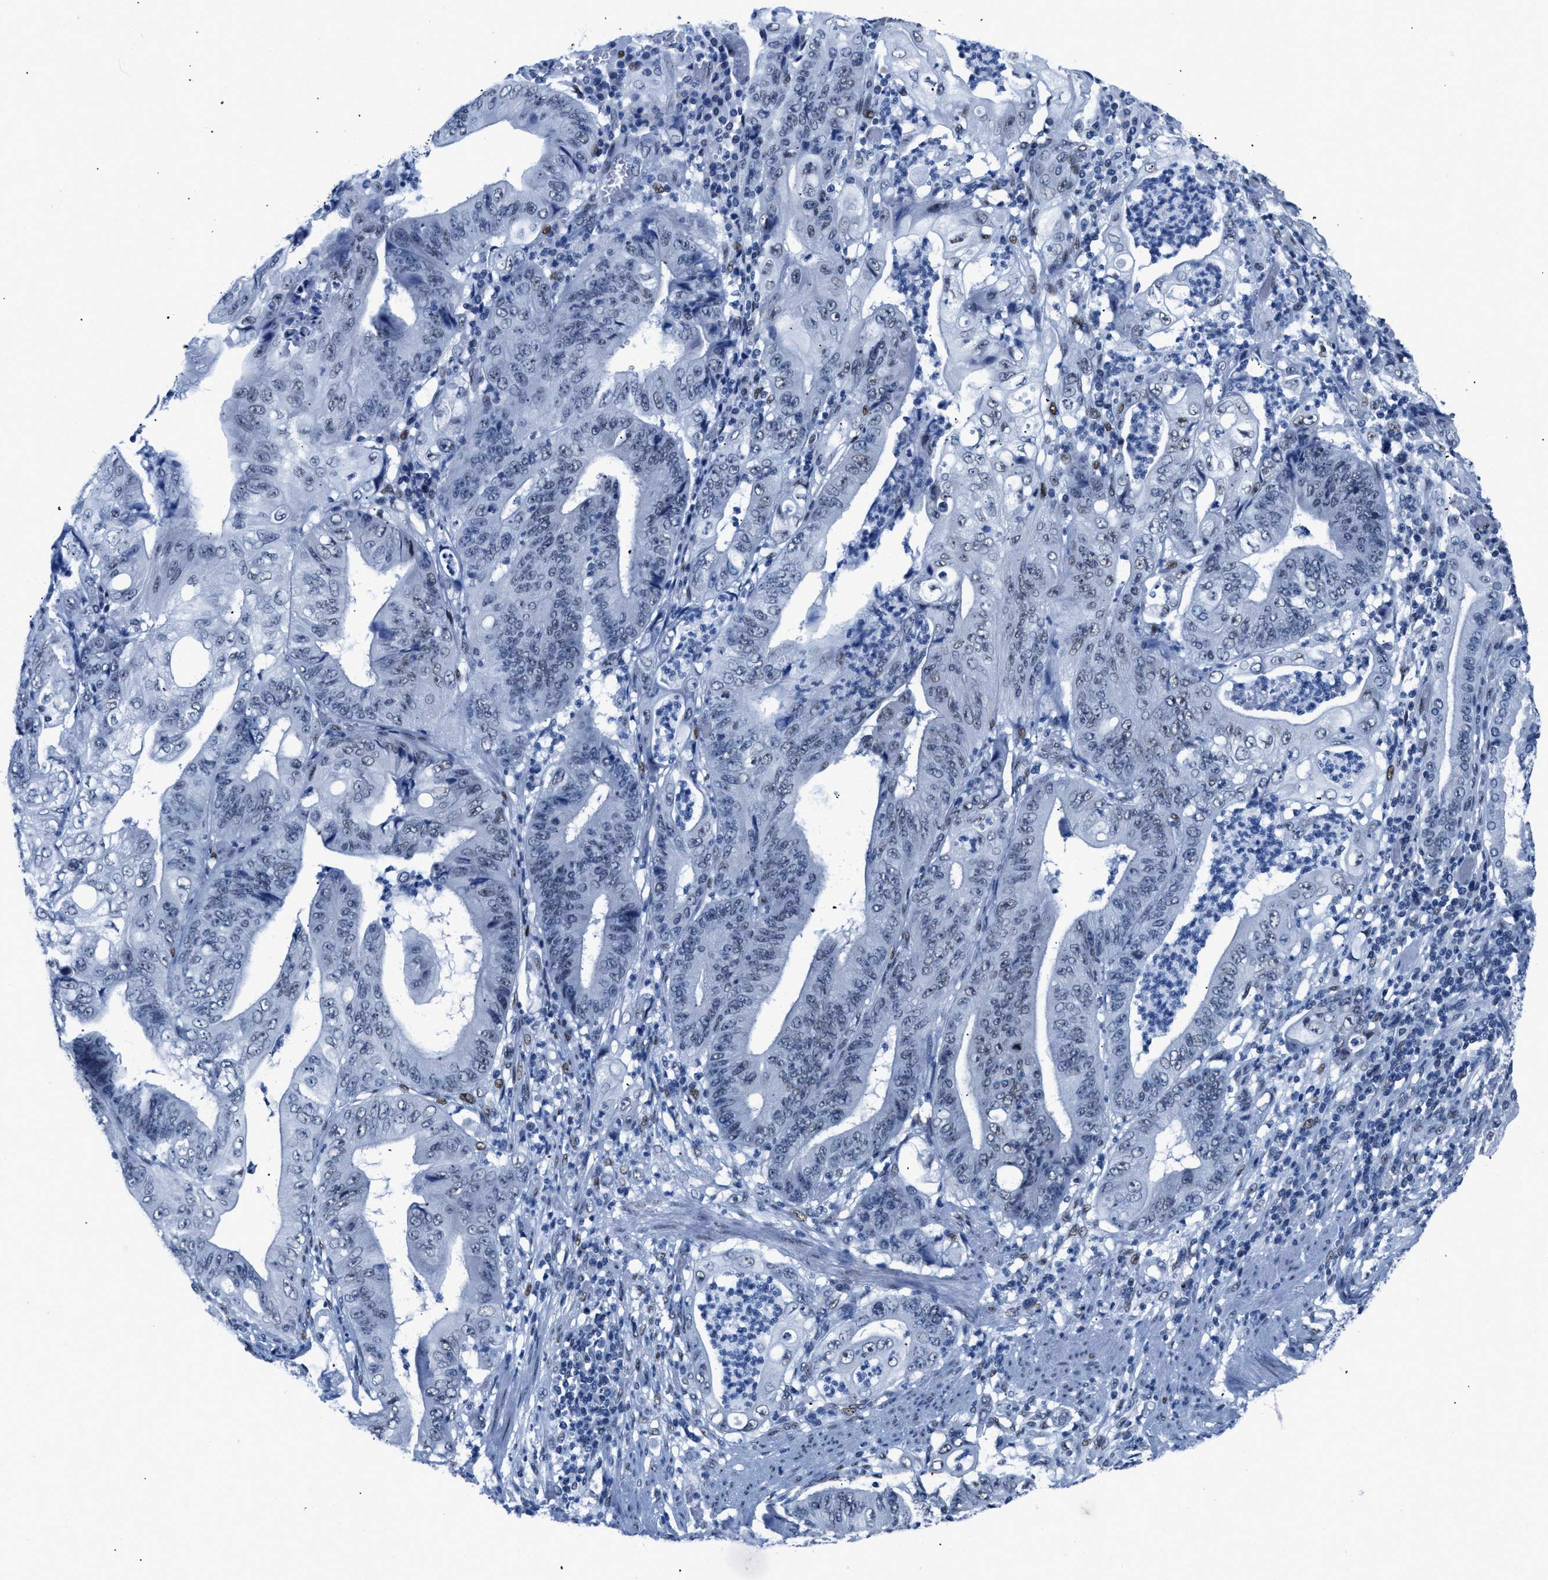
{"staining": {"intensity": "weak", "quantity": "<25%", "location": "nuclear"}, "tissue": "stomach cancer", "cell_type": "Tumor cells", "image_type": "cancer", "snomed": [{"axis": "morphology", "description": "Adenocarcinoma, NOS"}, {"axis": "topography", "description": "Stomach"}], "caption": "This is an immunohistochemistry micrograph of adenocarcinoma (stomach). There is no staining in tumor cells.", "gene": "CTBP1", "patient": {"sex": "female", "age": 73}}